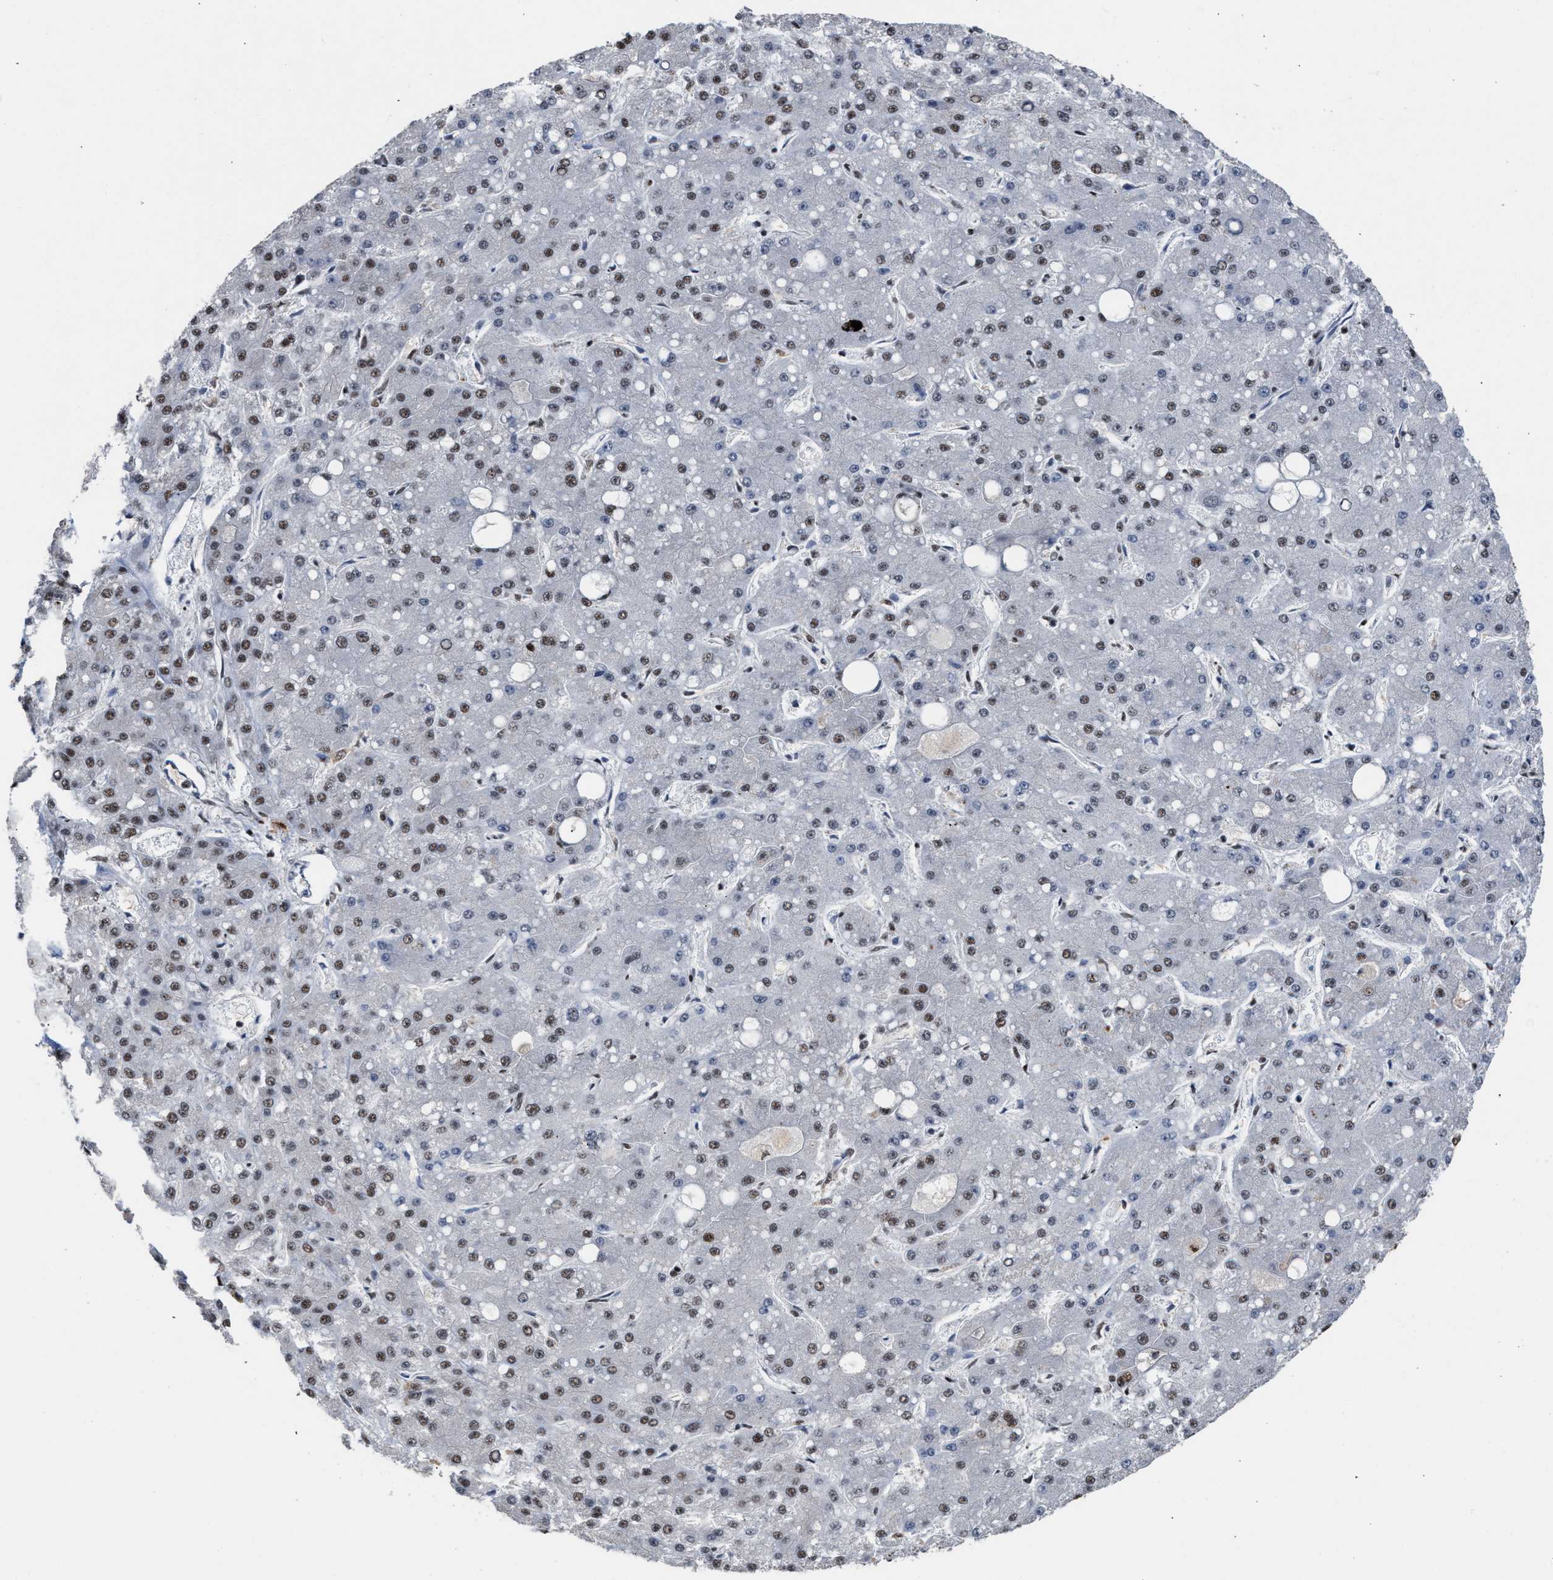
{"staining": {"intensity": "moderate", "quantity": "25%-75%", "location": "nuclear"}, "tissue": "liver cancer", "cell_type": "Tumor cells", "image_type": "cancer", "snomed": [{"axis": "morphology", "description": "Carcinoma, Hepatocellular, NOS"}, {"axis": "topography", "description": "Liver"}], "caption": "Protein expression analysis of liver hepatocellular carcinoma exhibits moderate nuclear staining in approximately 25%-75% of tumor cells. (Stains: DAB (3,3'-diaminobenzidine) in brown, nuclei in blue, Microscopy: brightfield microscopy at high magnification).", "gene": "EIF4A3", "patient": {"sex": "male", "age": 67}}